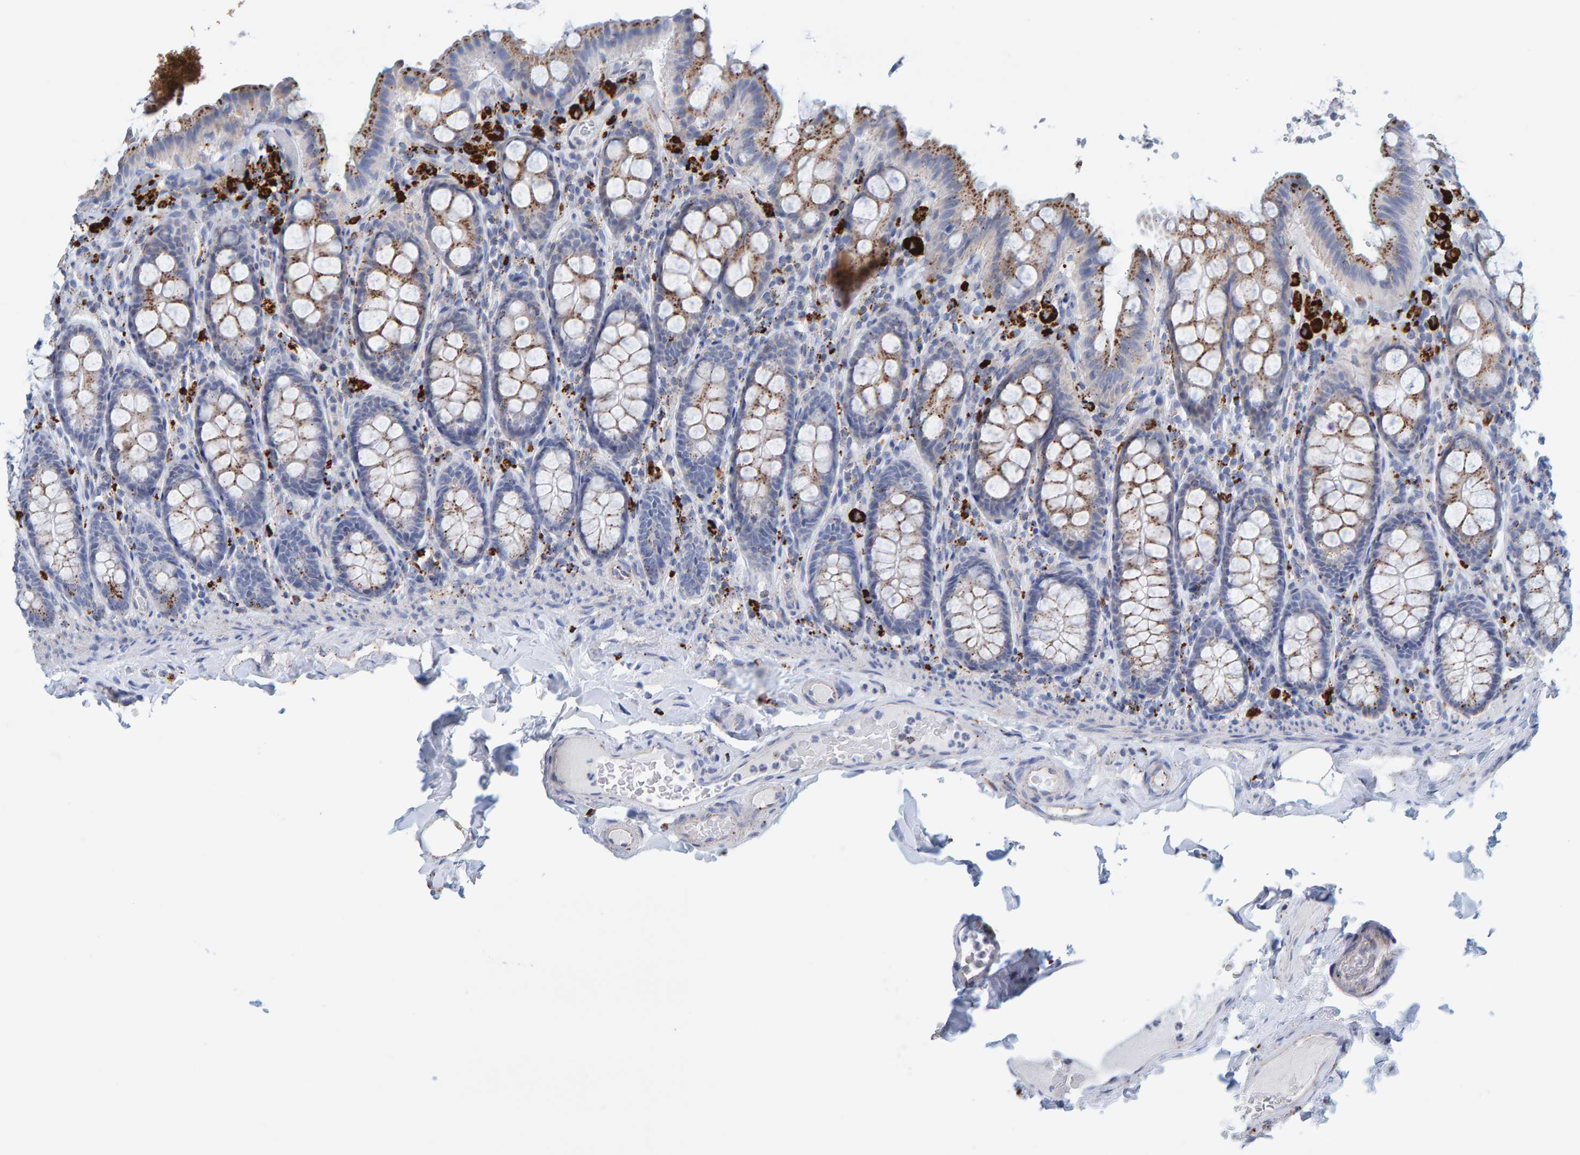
{"staining": {"intensity": "negative", "quantity": "none", "location": "none"}, "tissue": "colon", "cell_type": "Endothelial cells", "image_type": "normal", "snomed": [{"axis": "morphology", "description": "Normal tissue, NOS"}, {"axis": "topography", "description": "Colon"}, {"axis": "topography", "description": "Peripheral nerve tissue"}], "caption": "High magnification brightfield microscopy of benign colon stained with DAB (brown) and counterstained with hematoxylin (blue): endothelial cells show no significant expression.", "gene": "BIN3", "patient": {"sex": "female", "age": 61}}